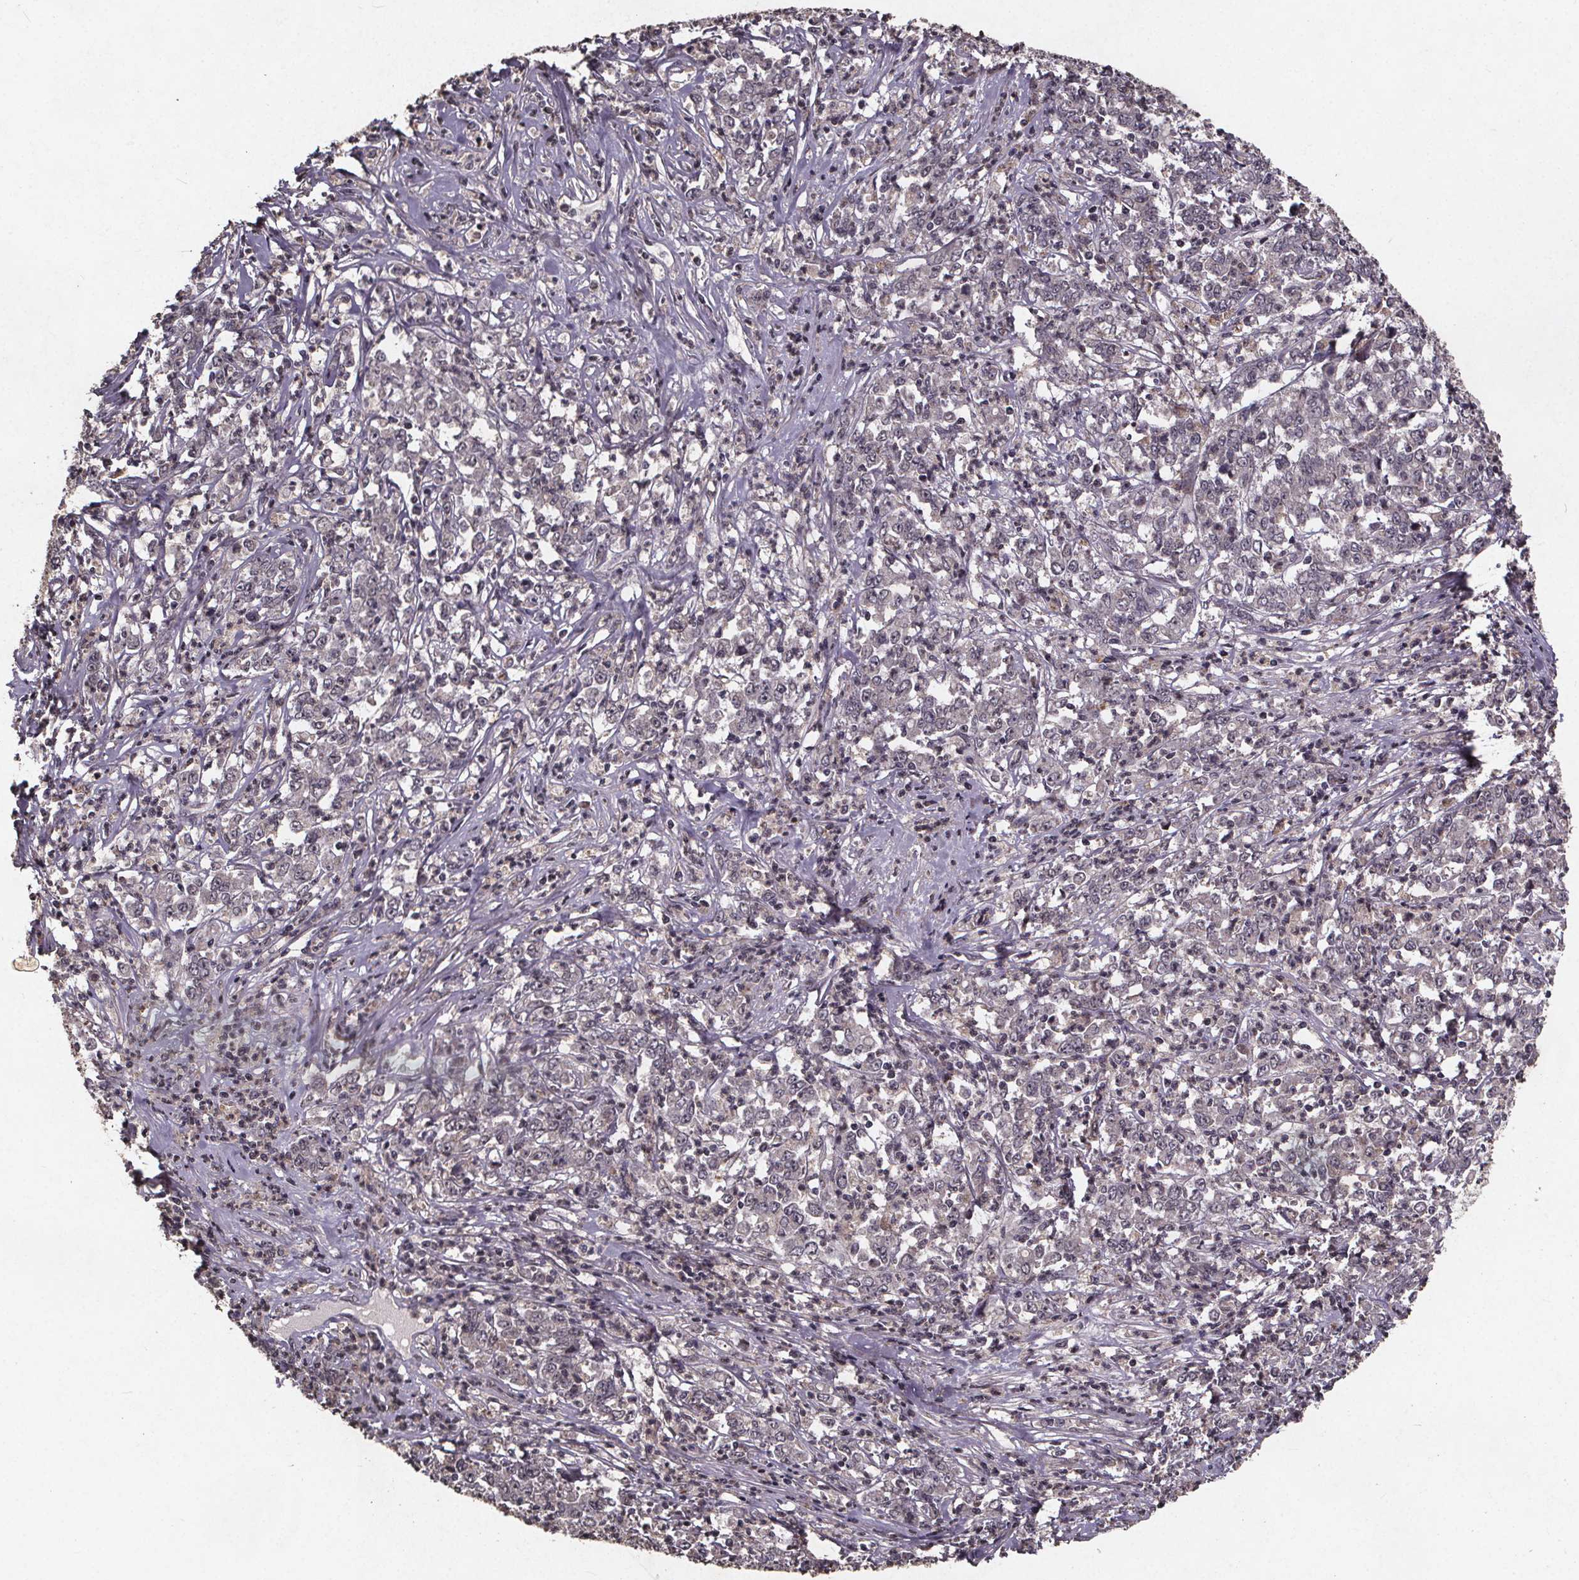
{"staining": {"intensity": "negative", "quantity": "none", "location": "none"}, "tissue": "stomach cancer", "cell_type": "Tumor cells", "image_type": "cancer", "snomed": [{"axis": "morphology", "description": "Adenocarcinoma, NOS"}, {"axis": "topography", "description": "Stomach, lower"}], "caption": "Tumor cells are negative for protein expression in human adenocarcinoma (stomach). The staining is performed using DAB brown chromogen with nuclei counter-stained in using hematoxylin.", "gene": "GPX3", "patient": {"sex": "female", "age": 71}}